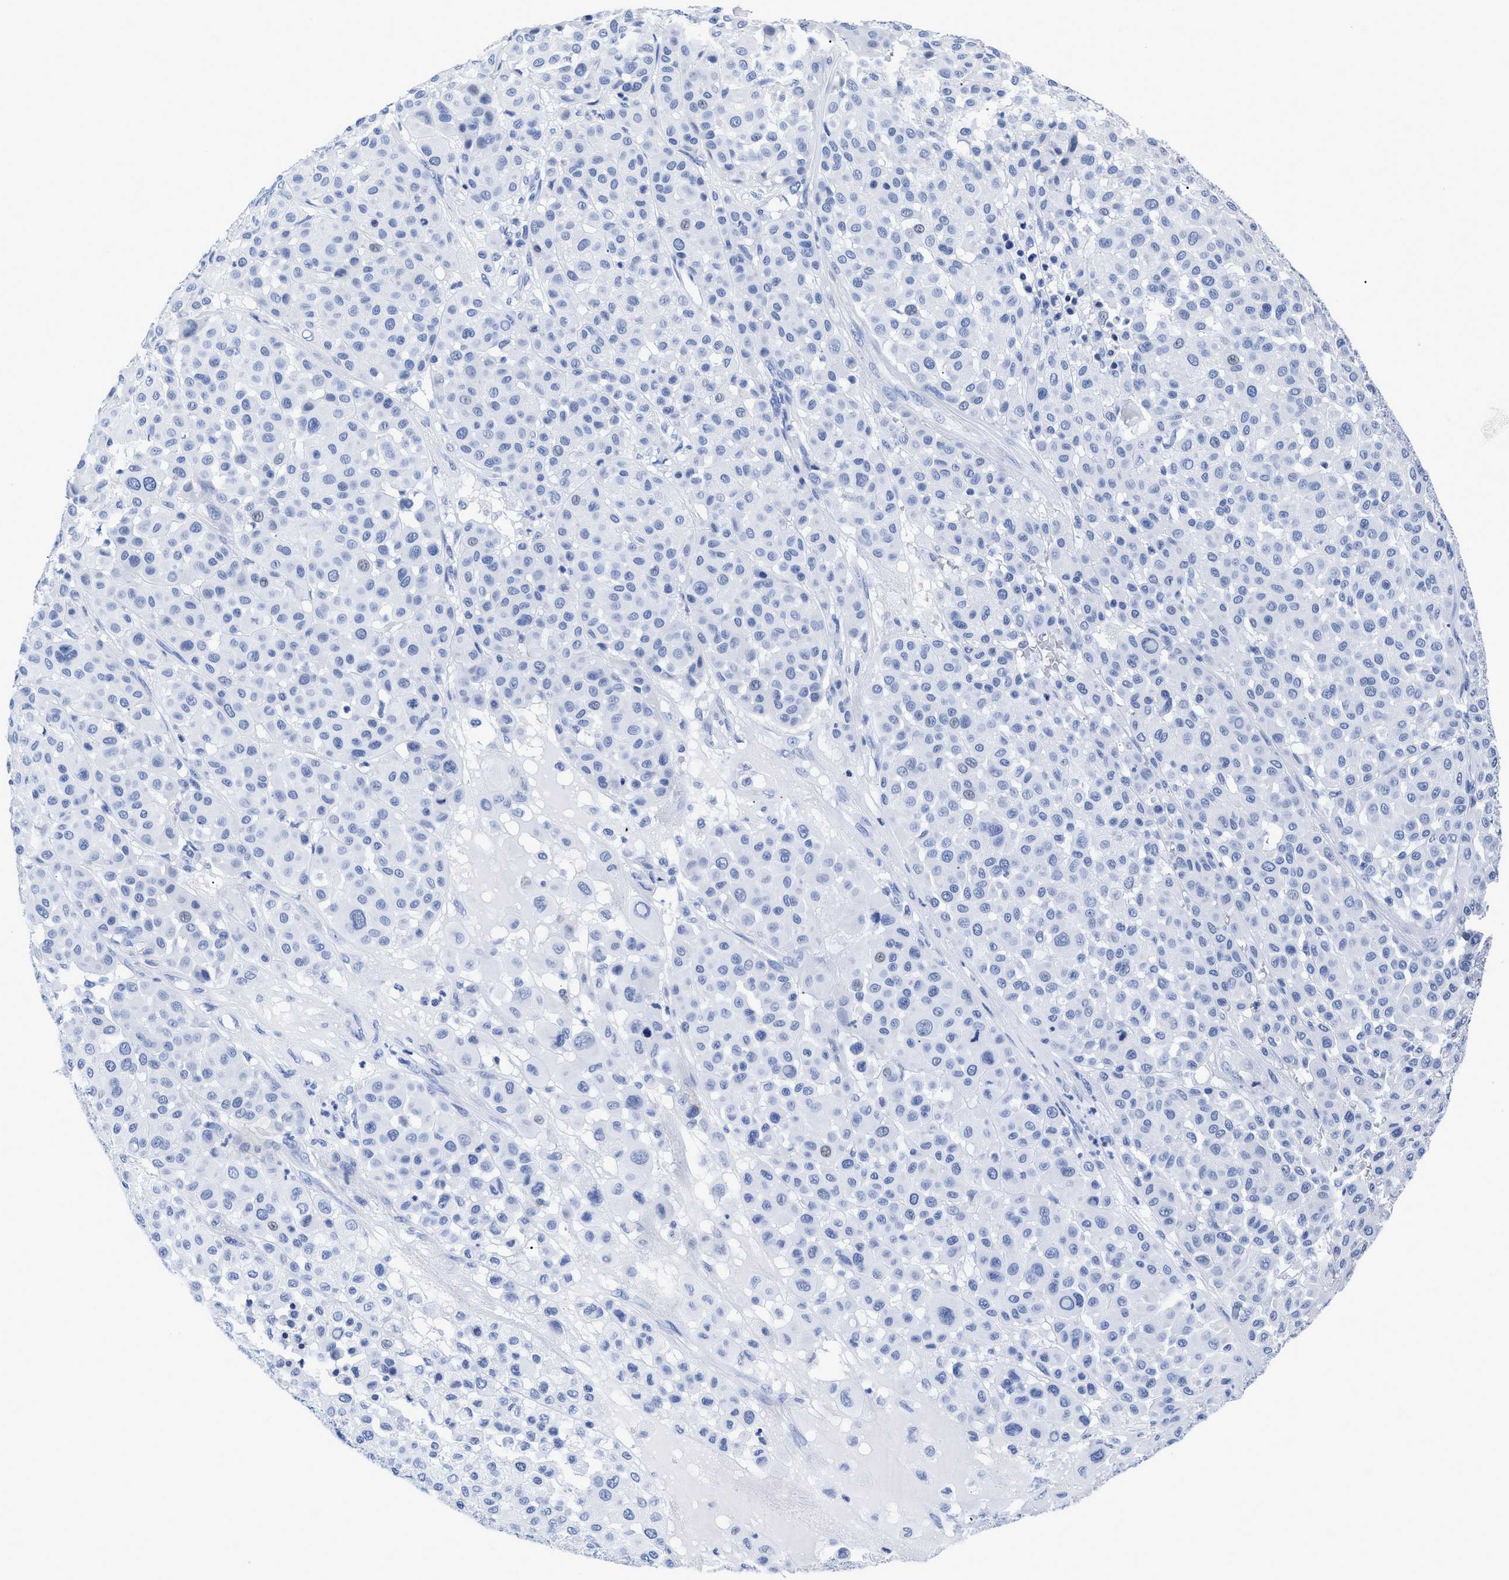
{"staining": {"intensity": "negative", "quantity": "none", "location": "none"}, "tissue": "melanoma", "cell_type": "Tumor cells", "image_type": "cancer", "snomed": [{"axis": "morphology", "description": "Malignant melanoma, Metastatic site"}, {"axis": "topography", "description": "Soft tissue"}], "caption": "An IHC photomicrograph of melanoma is shown. There is no staining in tumor cells of melanoma.", "gene": "DUSP26", "patient": {"sex": "male", "age": 41}}